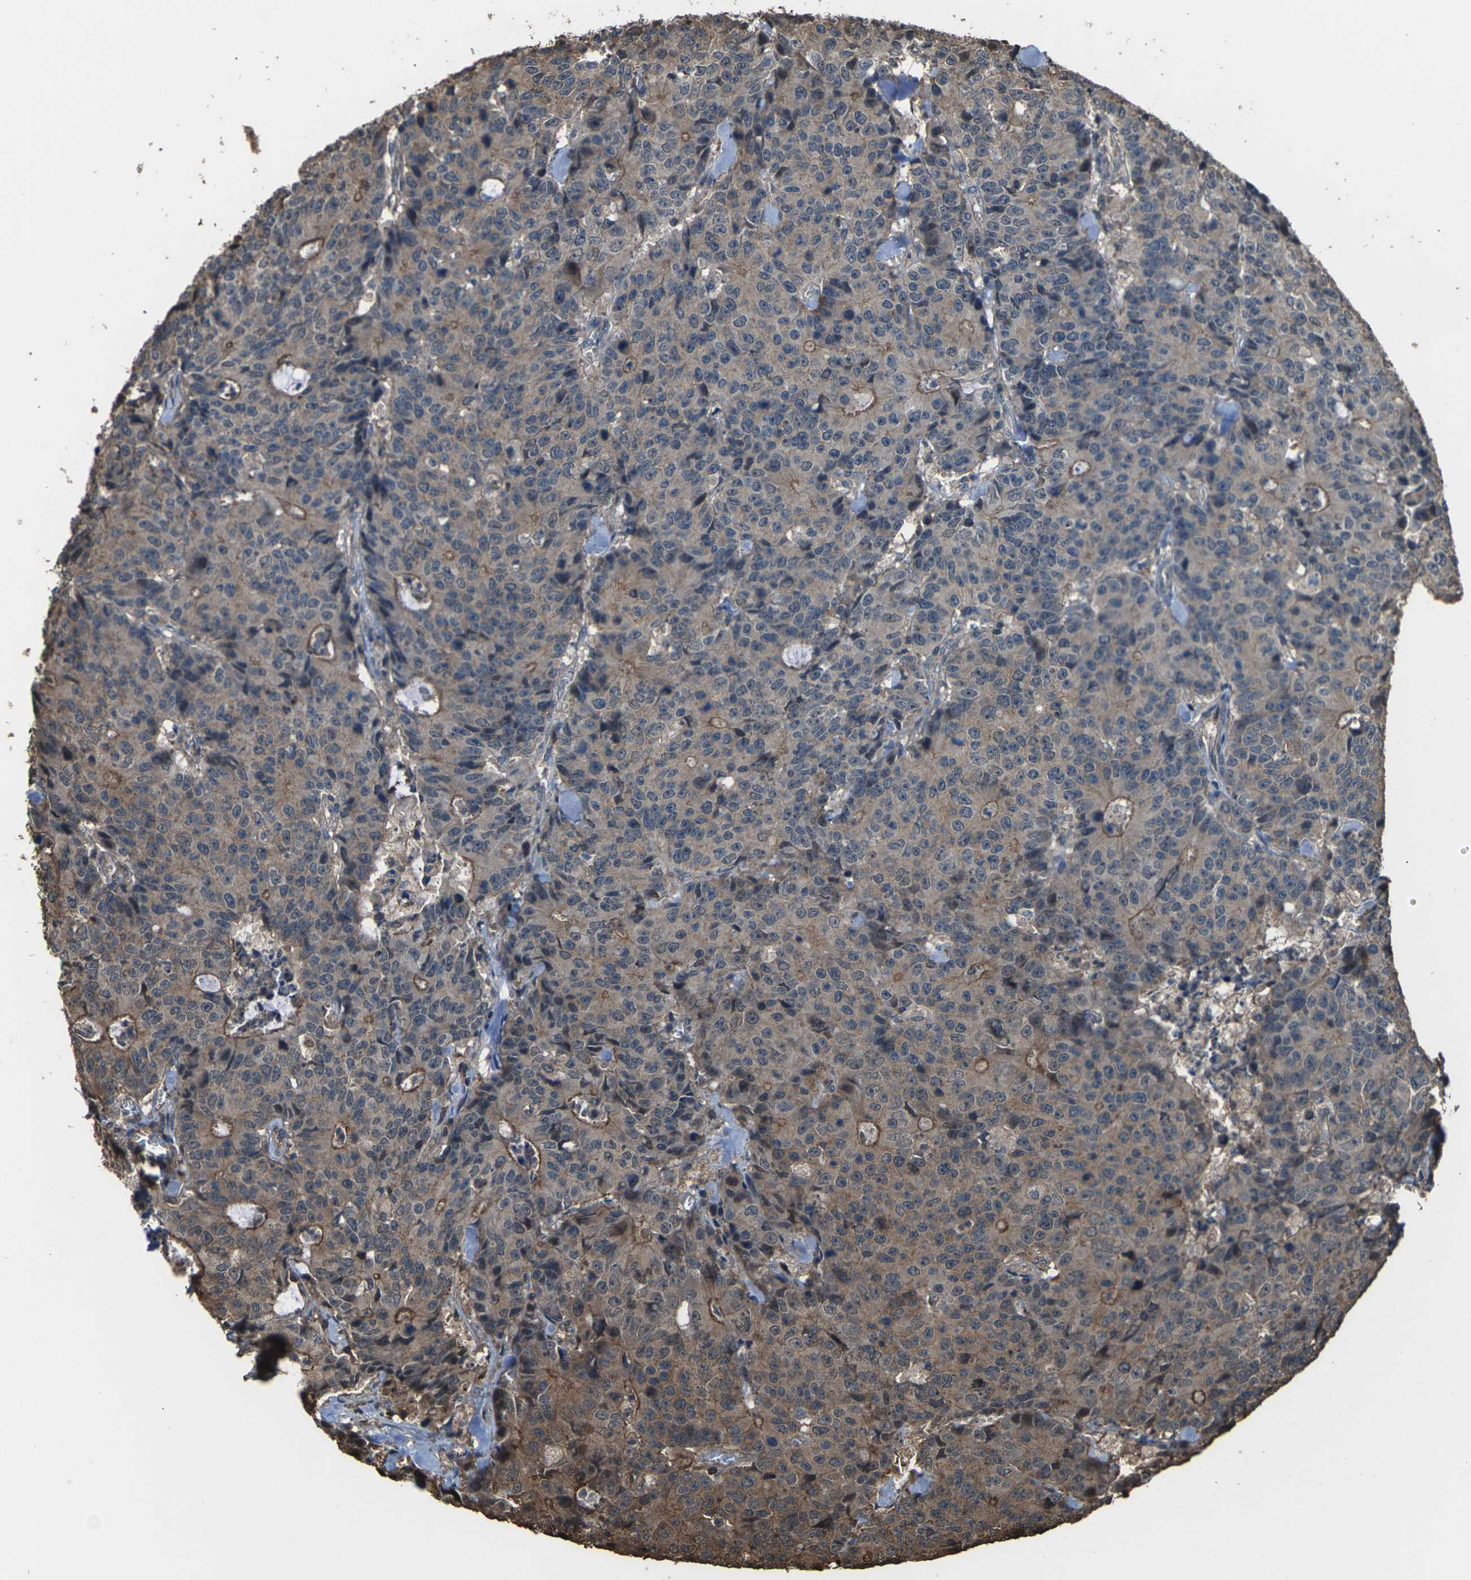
{"staining": {"intensity": "moderate", "quantity": "25%-75%", "location": "cytoplasmic/membranous"}, "tissue": "colorectal cancer", "cell_type": "Tumor cells", "image_type": "cancer", "snomed": [{"axis": "morphology", "description": "Adenocarcinoma, NOS"}, {"axis": "topography", "description": "Colon"}], "caption": "Human colorectal adenocarcinoma stained with a brown dye reveals moderate cytoplasmic/membranous positive staining in about 25%-75% of tumor cells.", "gene": "DHPS", "patient": {"sex": "female", "age": 86}}